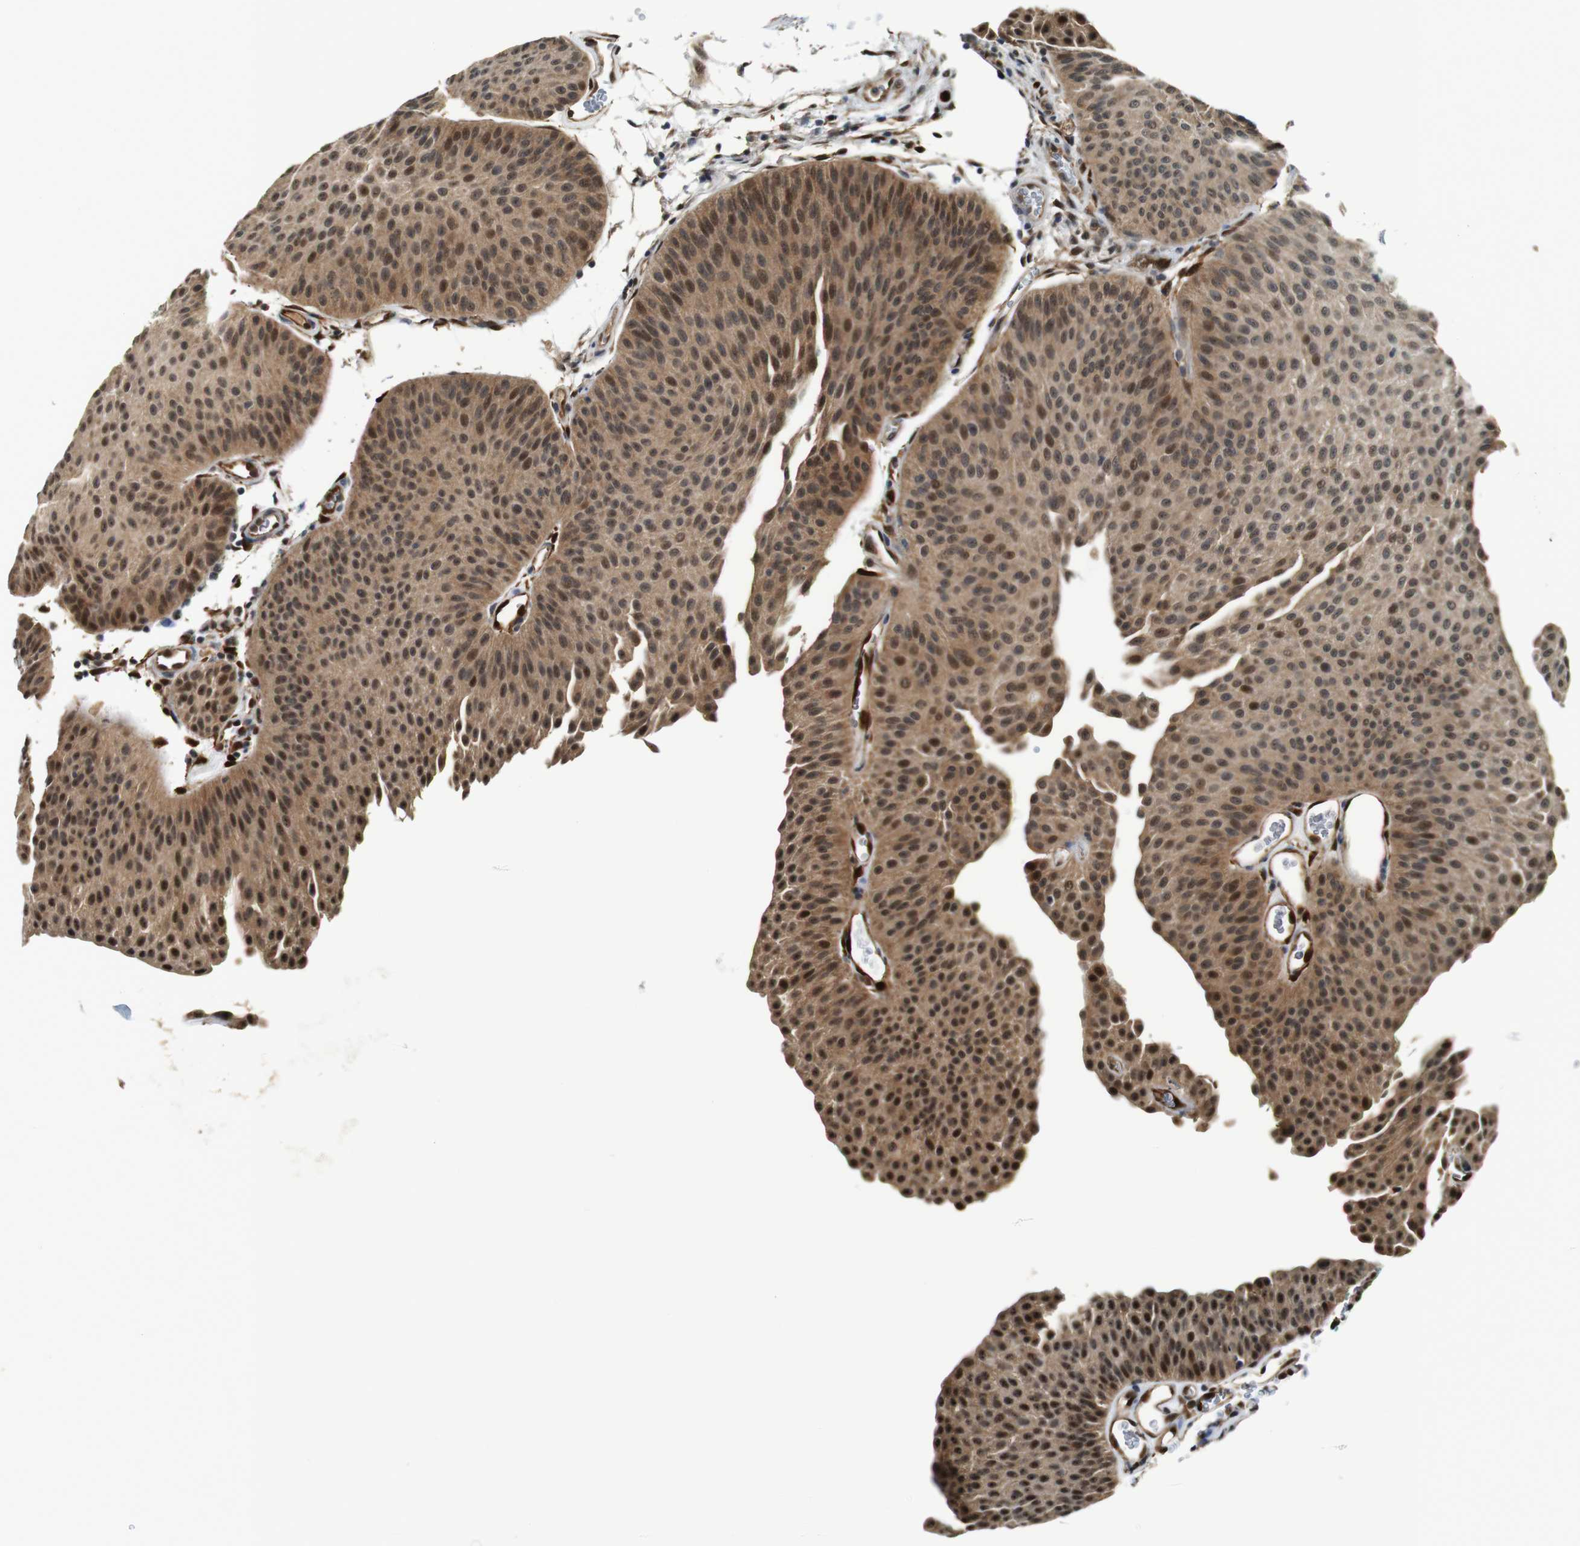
{"staining": {"intensity": "moderate", "quantity": ">75%", "location": "cytoplasmic/membranous,nuclear"}, "tissue": "urothelial cancer", "cell_type": "Tumor cells", "image_type": "cancer", "snomed": [{"axis": "morphology", "description": "Urothelial carcinoma, Low grade"}, {"axis": "topography", "description": "Urinary bladder"}], "caption": "This photomicrograph exhibits urothelial cancer stained with IHC to label a protein in brown. The cytoplasmic/membranous and nuclear of tumor cells show moderate positivity for the protein. Nuclei are counter-stained blue.", "gene": "LXN", "patient": {"sex": "female", "age": 60}}